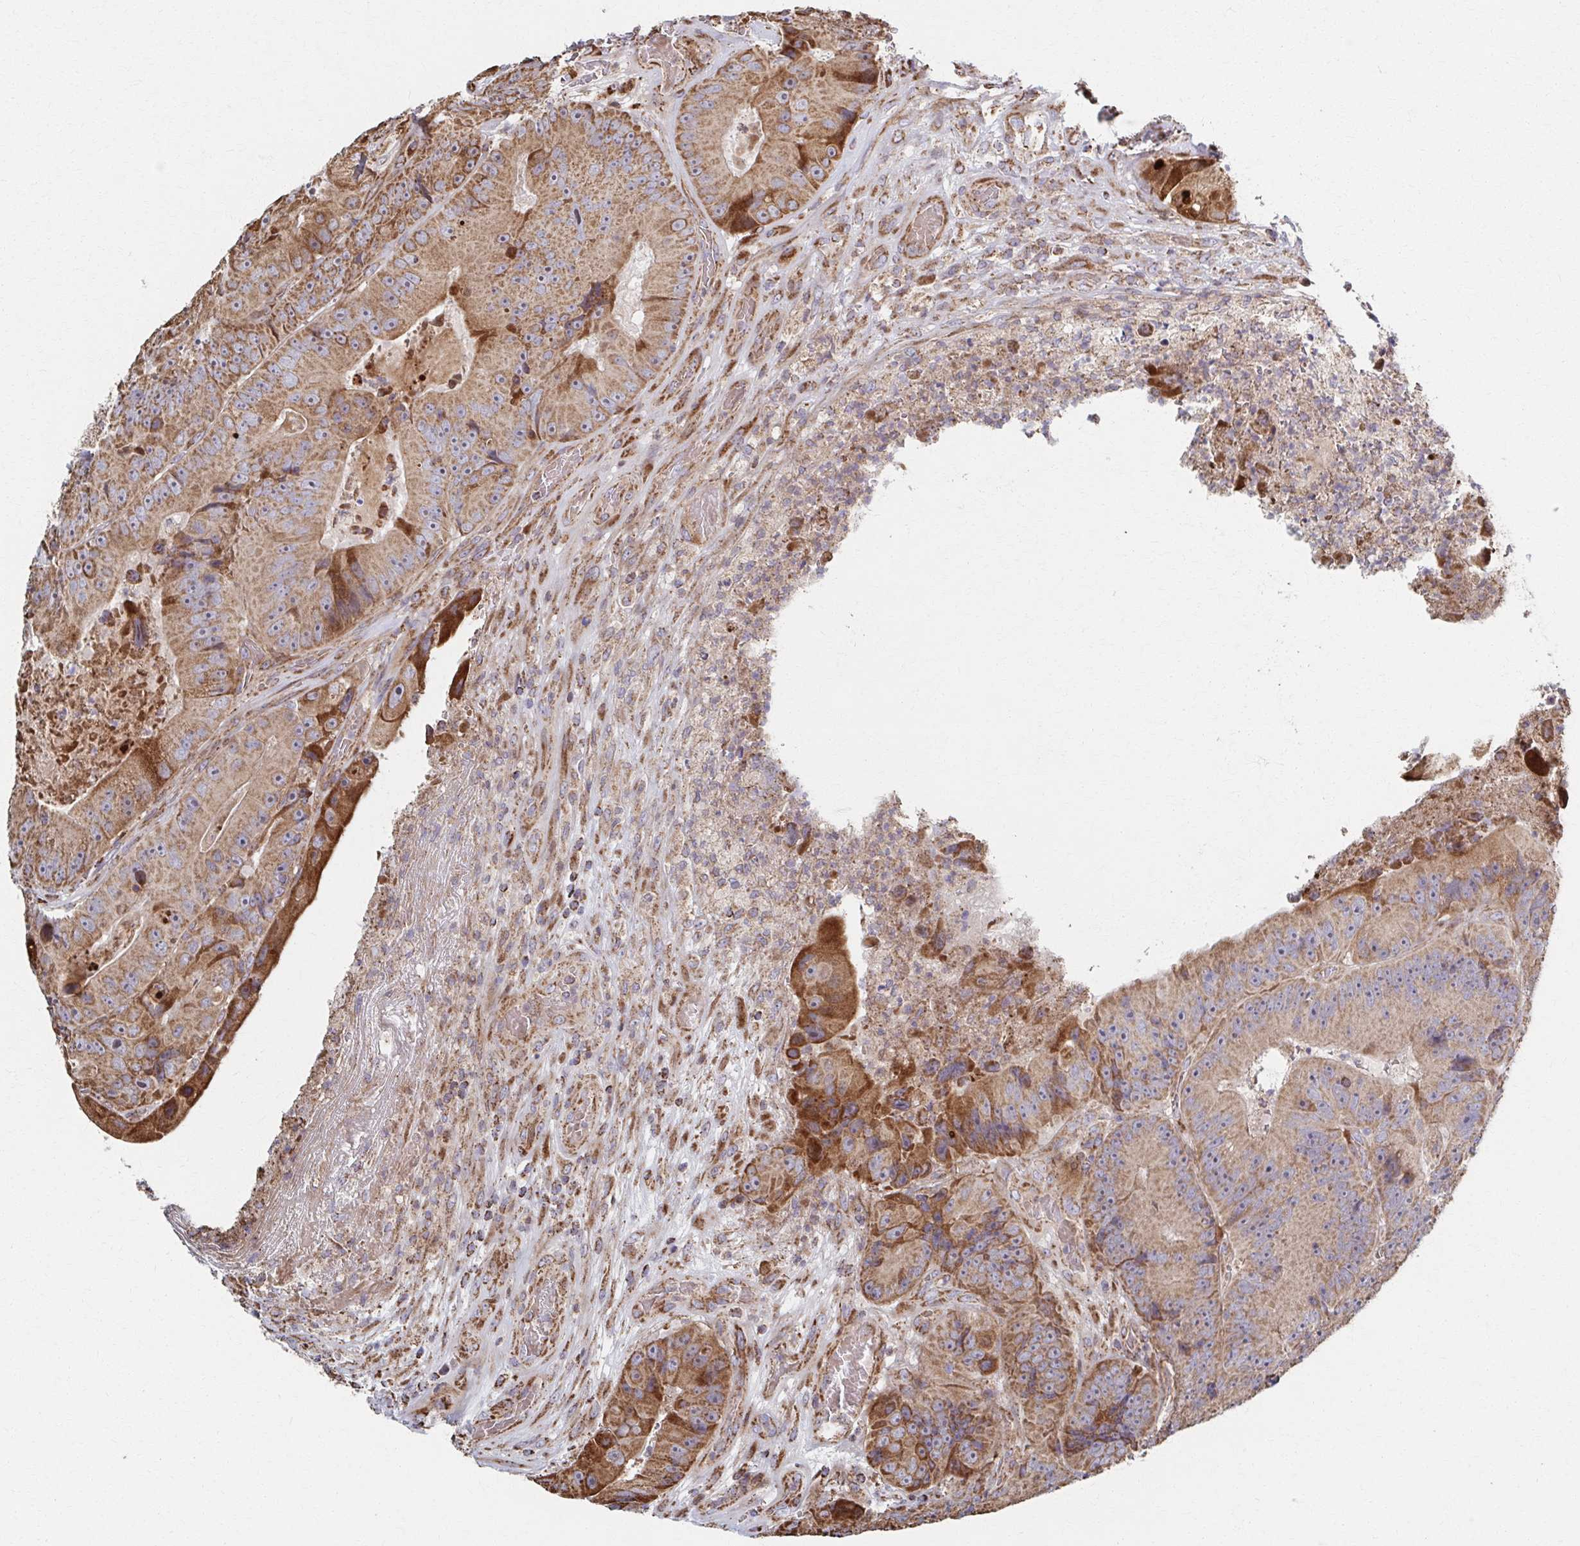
{"staining": {"intensity": "moderate", "quantity": ">75%", "location": "cytoplasmic/membranous"}, "tissue": "colorectal cancer", "cell_type": "Tumor cells", "image_type": "cancer", "snomed": [{"axis": "morphology", "description": "Adenocarcinoma, NOS"}, {"axis": "topography", "description": "Colon"}], "caption": "A brown stain shows moderate cytoplasmic/membranous positivity of a protein in human colorectal adenocarcinoma tumor cells.", "gene": "SAT1", "patient": {"sex": "female", "age": 86}}